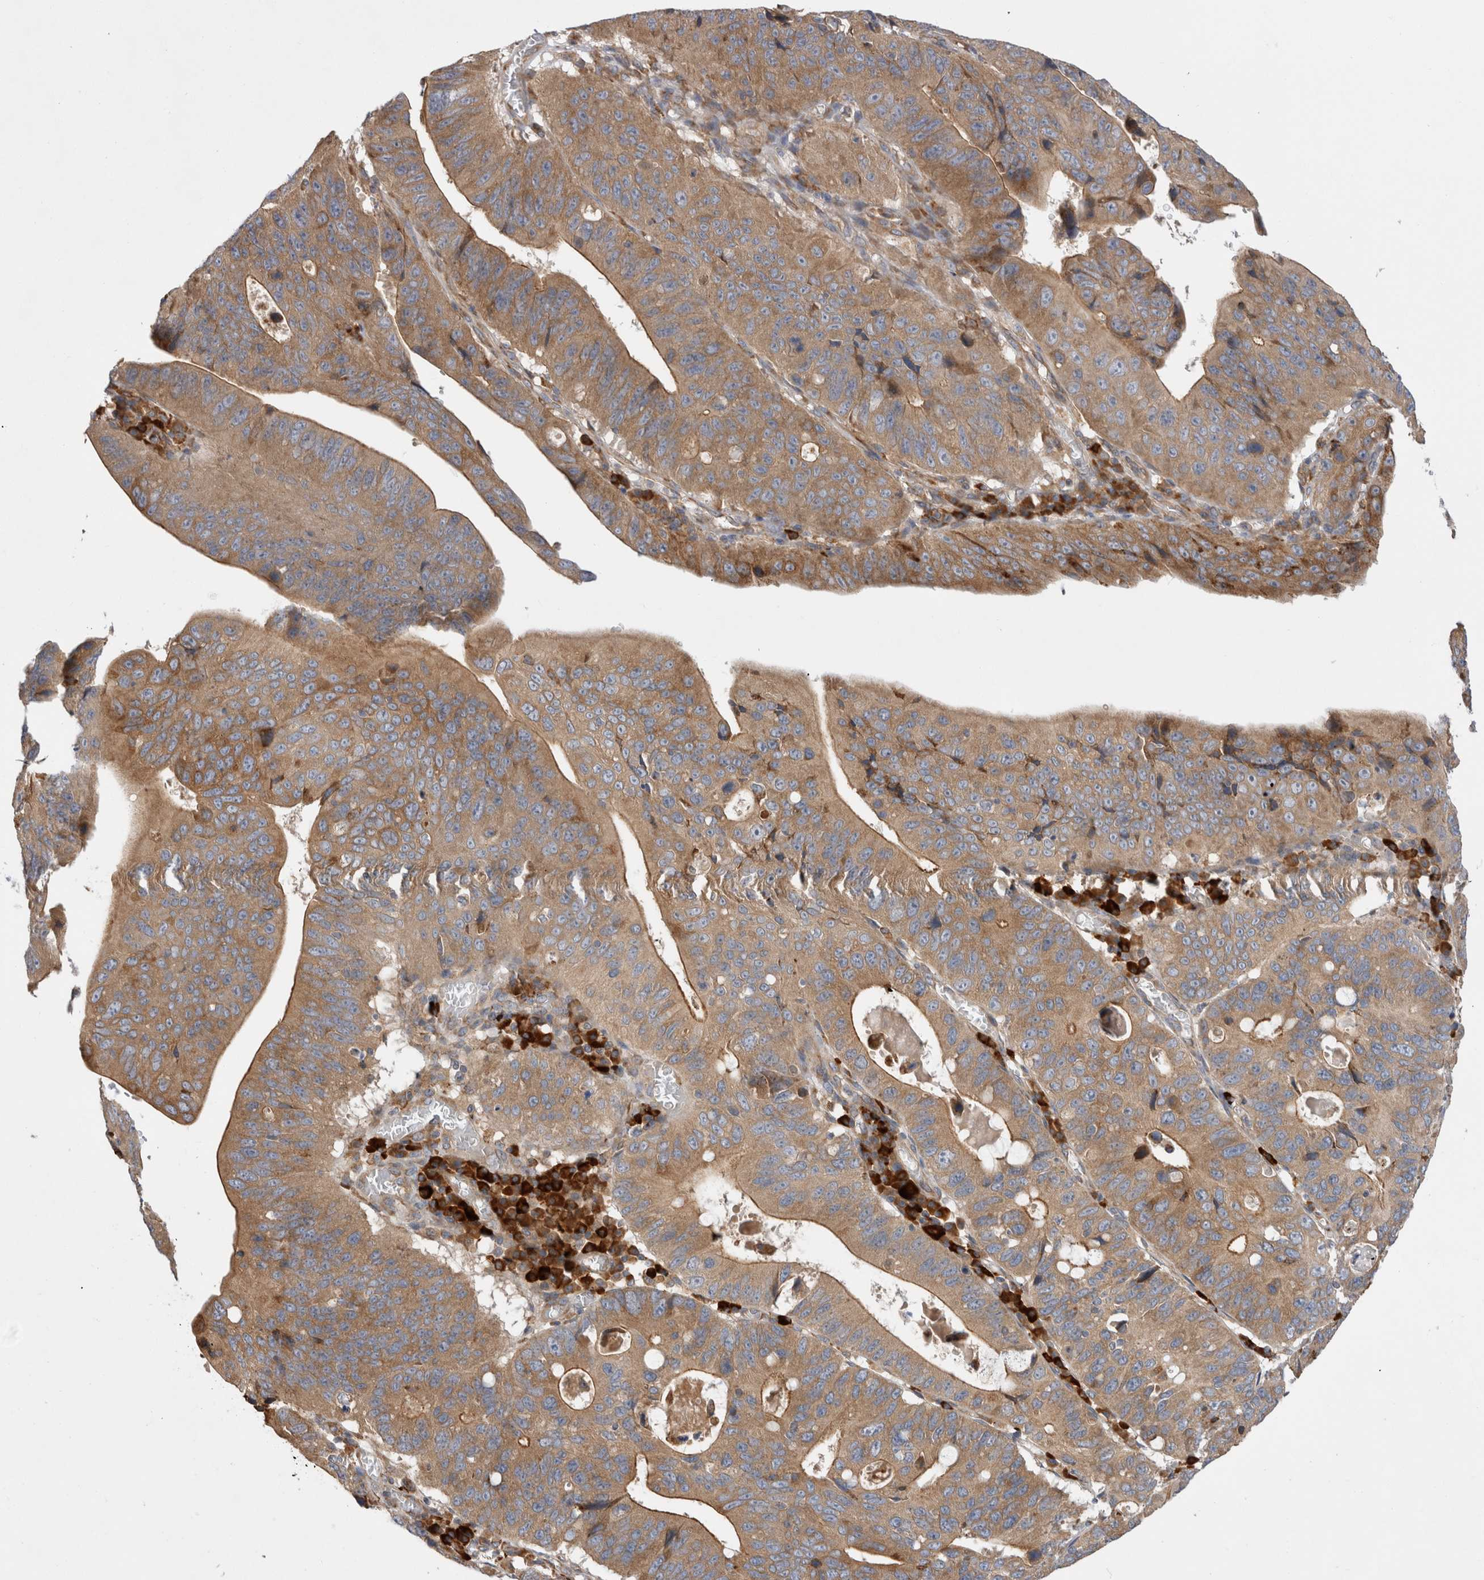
{"staining": {"intensity": "moderate", "quantity": ">75%", "location": "cytoplasmic/membranous"}, "tissue": "stomach cancer", "cell_type": "Tumor cells", "image_type": "cancer", "snomed": [{"axis": "morphology", "description": "Adenocarcinoma, NOS"}, {"axis": "topography", "description": "Stomach"}], "caption": "Stomach cancer stained with a protein marker displays moderate staining in tumor cells.", "gene": "PDCD10", "patient": {"sex": "male", "age": 59}}